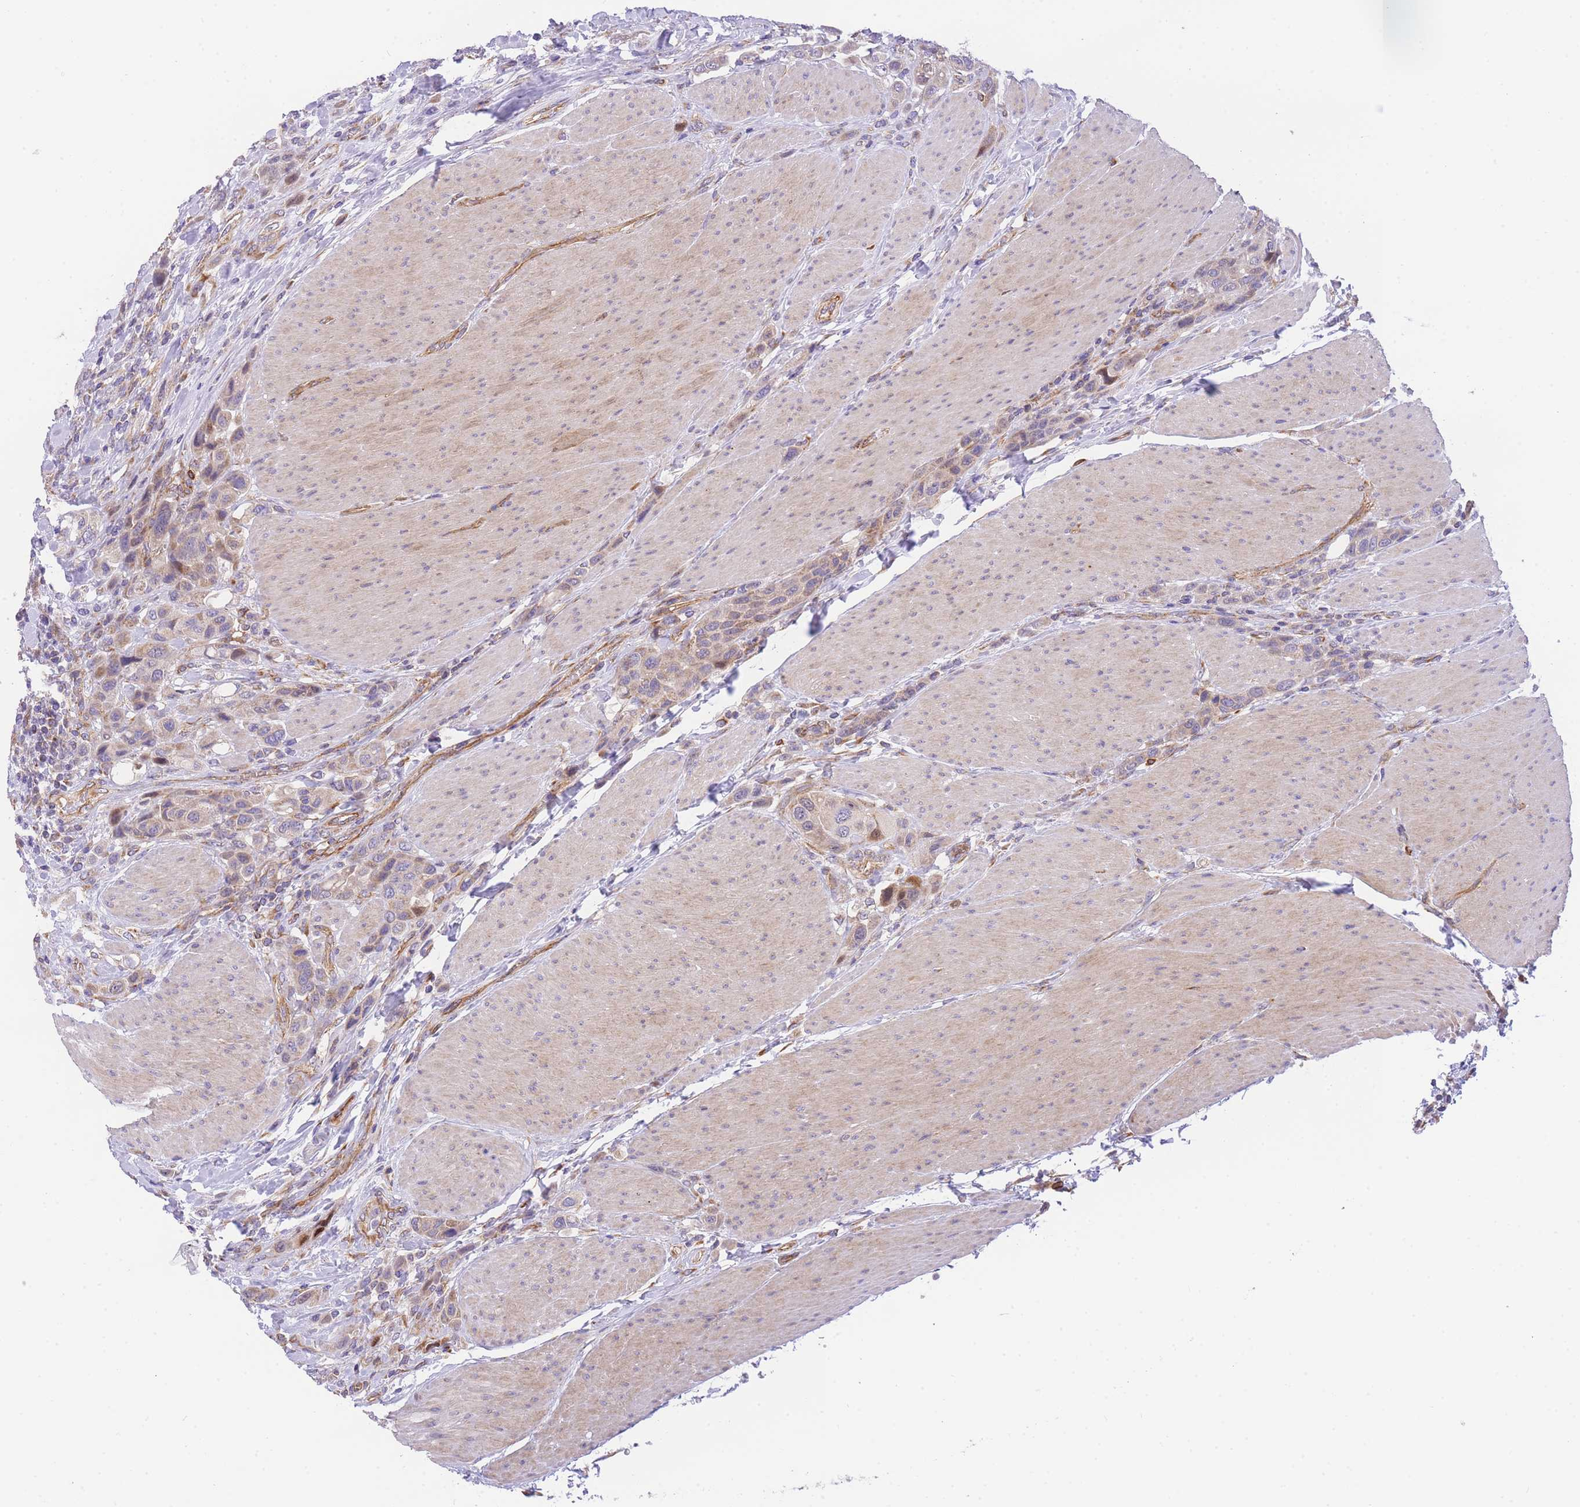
{"staining": {"intensity": "weak", "quantity": ">75%", "location": "cytoplasmic/membranous"}, "tissue": "urothelial cancer", "cell_type": "Tumor cells", "image_type": "cancer", "snomed": [{"axis": "morphology", "description": "Urothelial carcinoma, High grade"}, {"axis": "topography", "description": "Urinary bladder"}], "caption": "Human urothelial cancer stained with a protein marker demonstrates weak staining in tumor cells.", "gene": "MTRES1", "patient": {"sex": "male", "age": 50}}